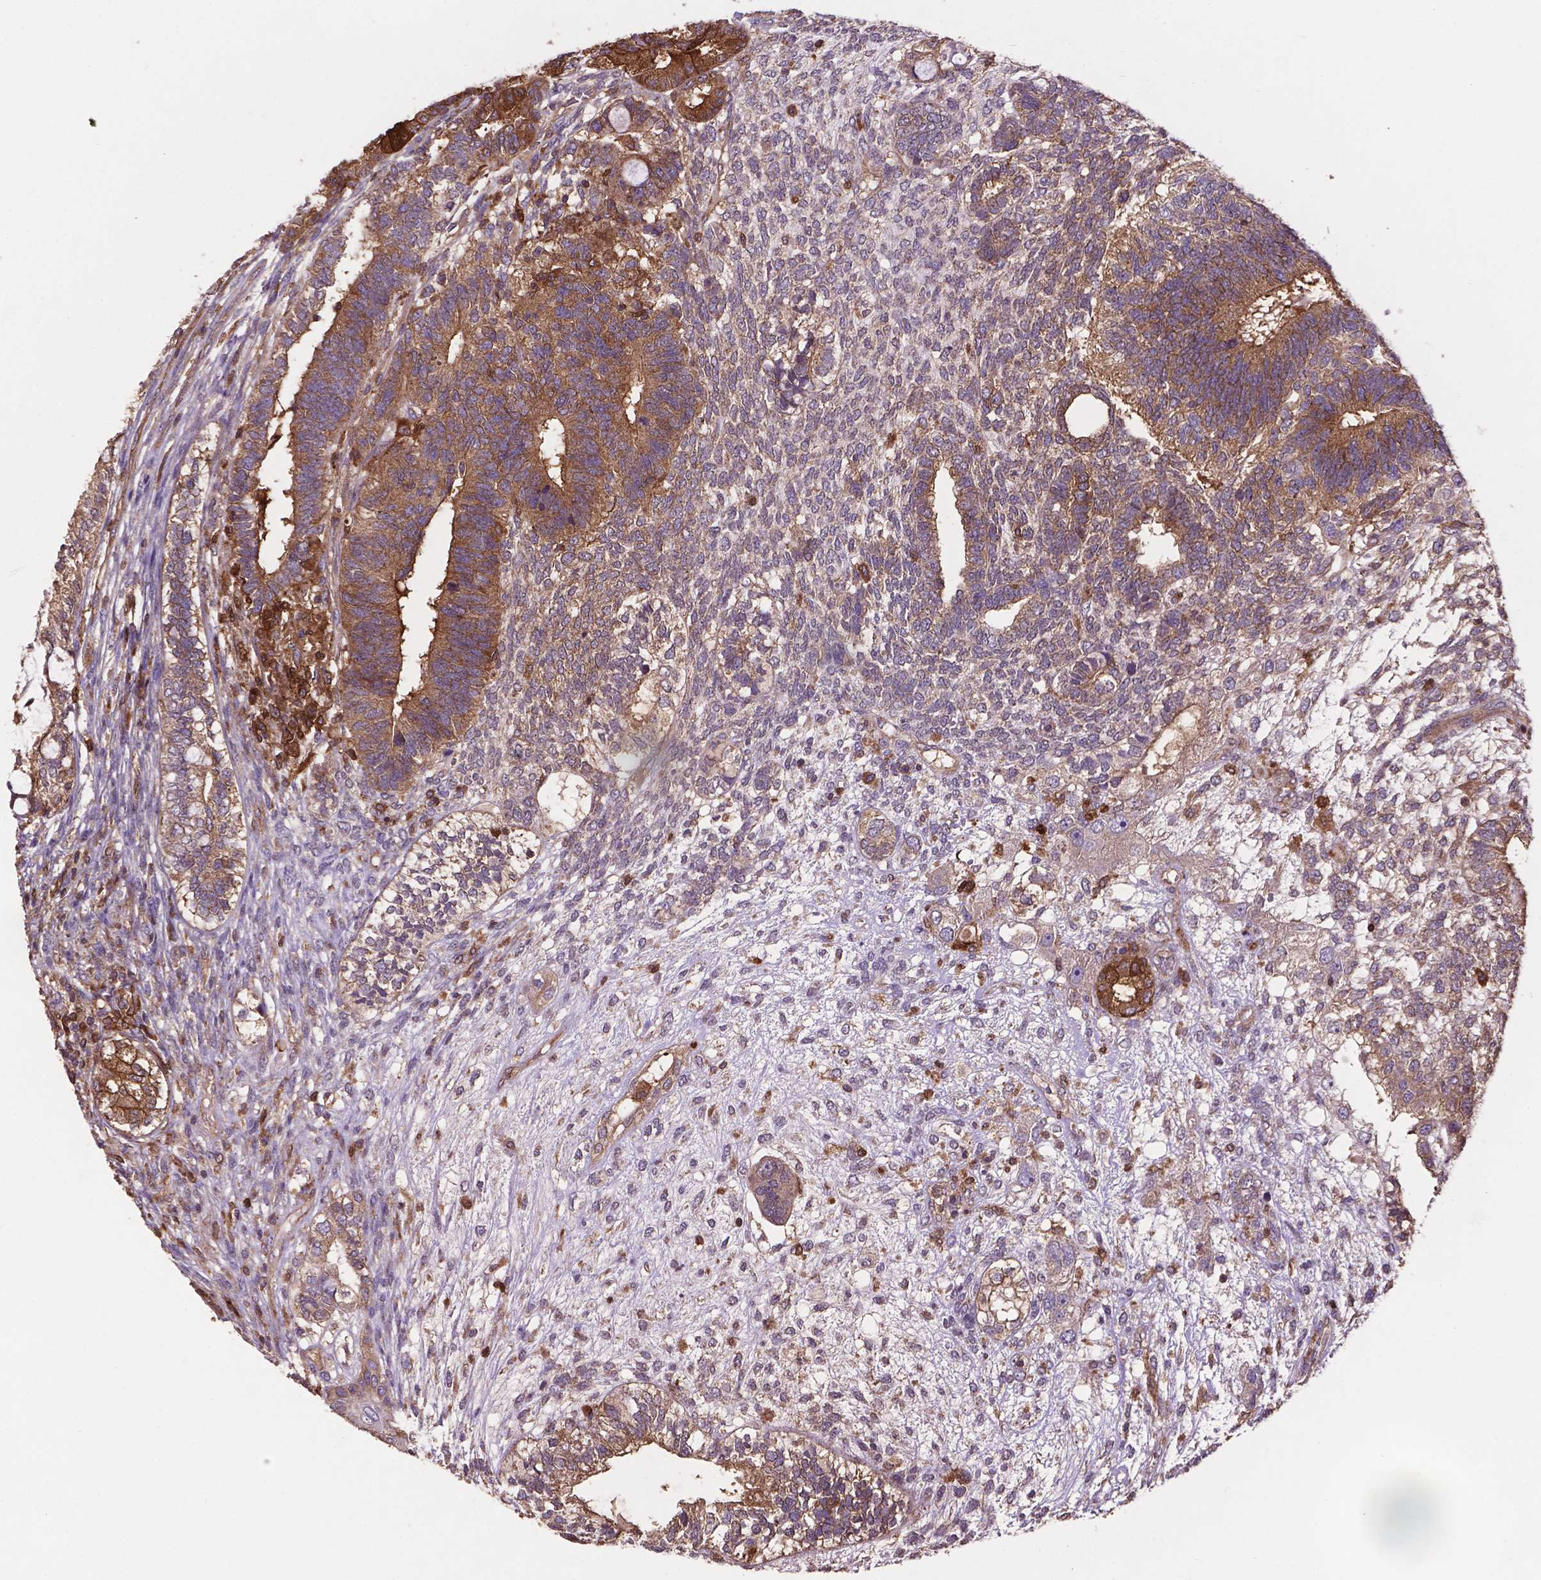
{"staining": {"intensity": "moderate", "quantity": ">75%", "location": "cytoplasmic/membranous"}, "tissue": "testis cancer", "cell_type": "Tumor cells", "image_type": "cancer", "snomed": [{"axis": "morphology", "description": "Seminoma, NOS"}, {"axis": "morphology", "description": "Carcinoma, Embryonal, NOS"}, {"axis": "topography", "description": "Testis"}], "caption": "IHC of human seminoma (testis) demonstrates medium levels of moderate cytoplasmic/membranous staining in about >75% of tumor cells.", "gene": "SMAD3", "patient": {"sex": "male", "age": 41}}